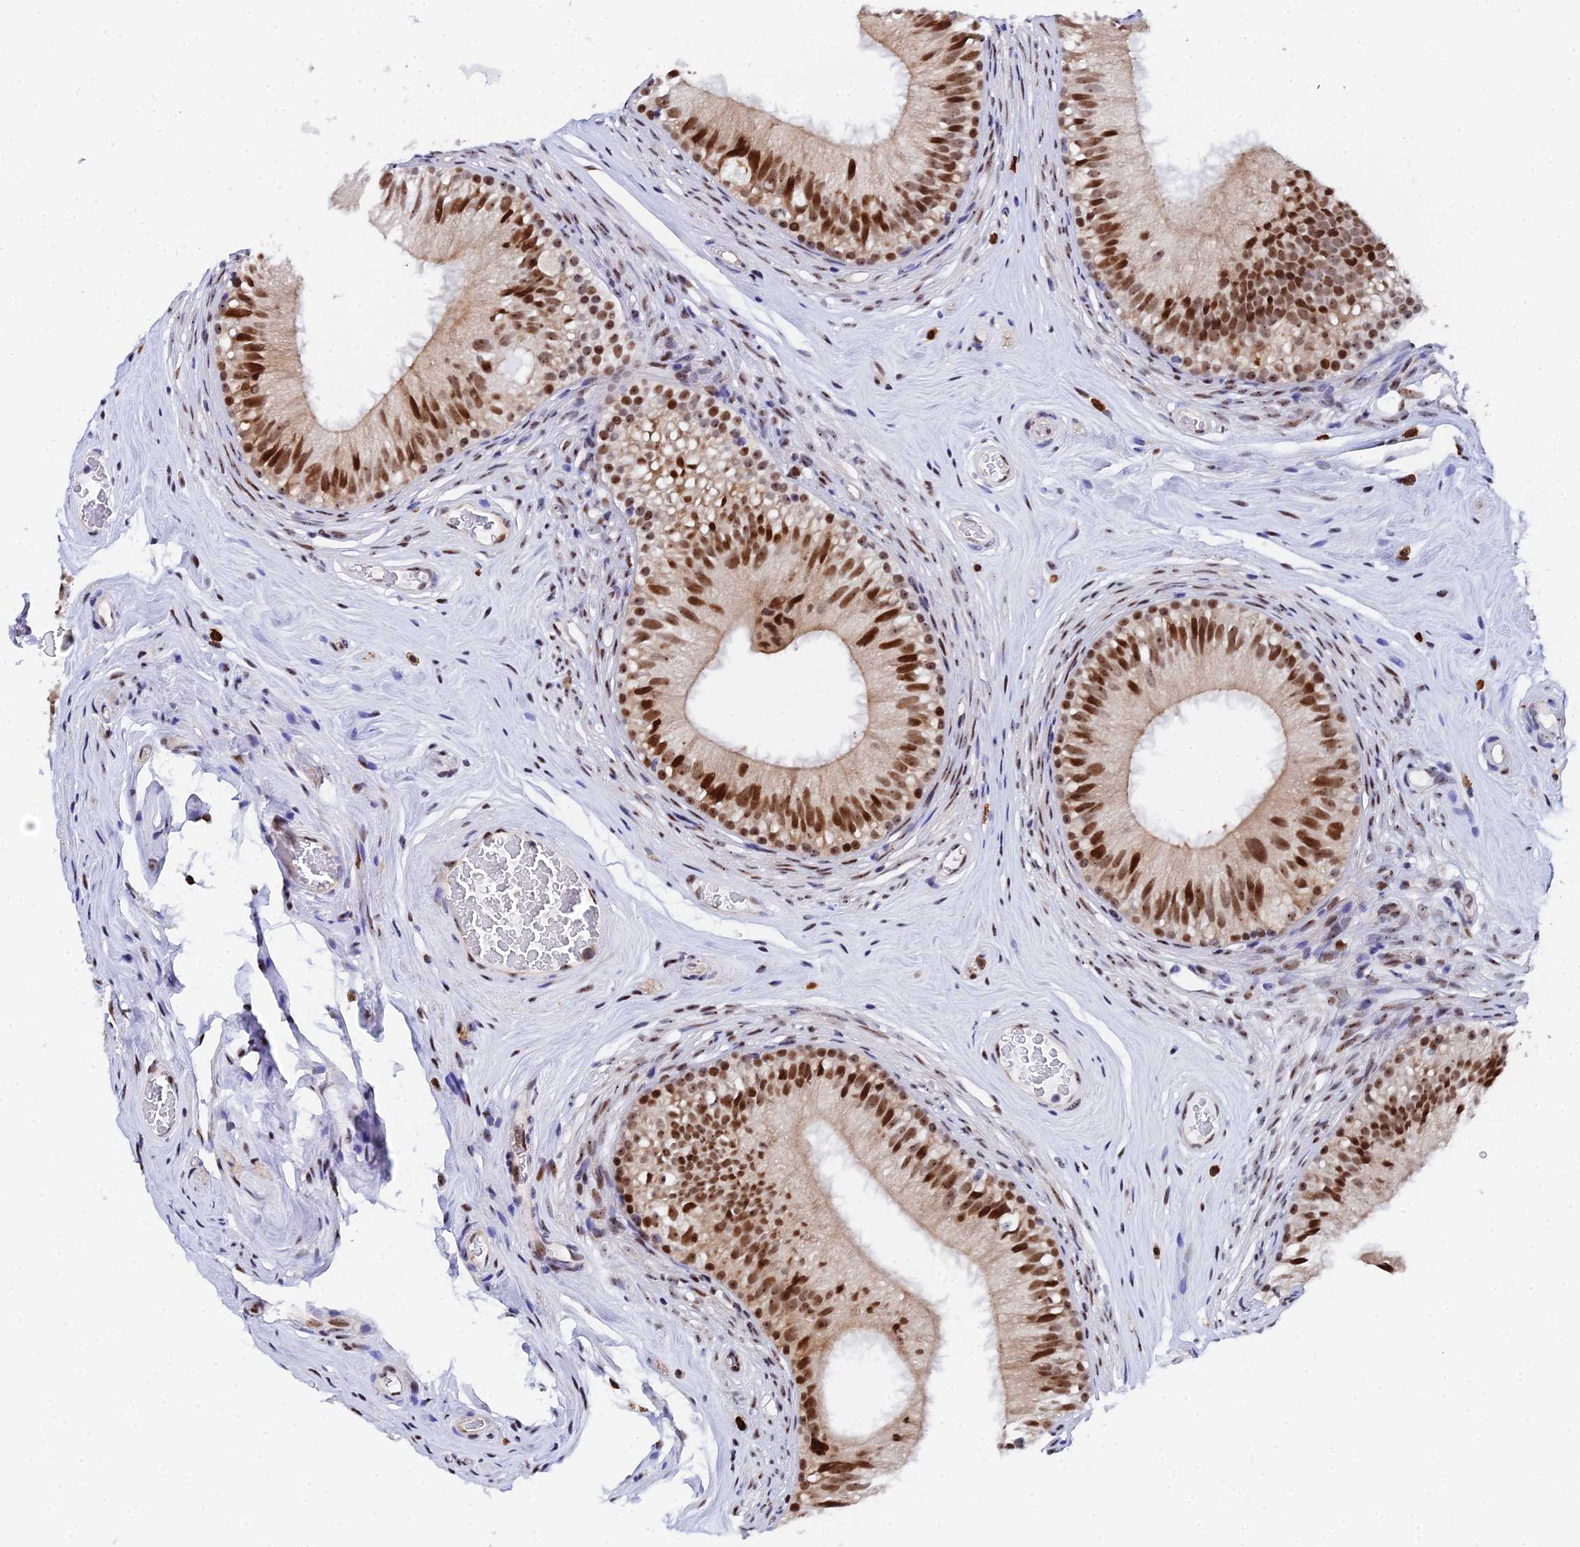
{"staining": {"intensity": "strong", "quantity": ">75%", "location": "nuclear"}, "tissue": "epididymis", "cell_type": "Glandular cells", "image_type": "normal", "snomed": [{"axis": "morphology", "description": "Normal tissue, NOS"}, {"axis": "topography", "description": "Epididymis"}], "caption": "Immunohistochemistry micrograph of normal human epididymis stained for a protein (brown), which shows high levels of strong nuclear positivity in approximately >75% of glandular cells.", "gene": "TIFA", "patient": {"sex": "male", "age": 45}}